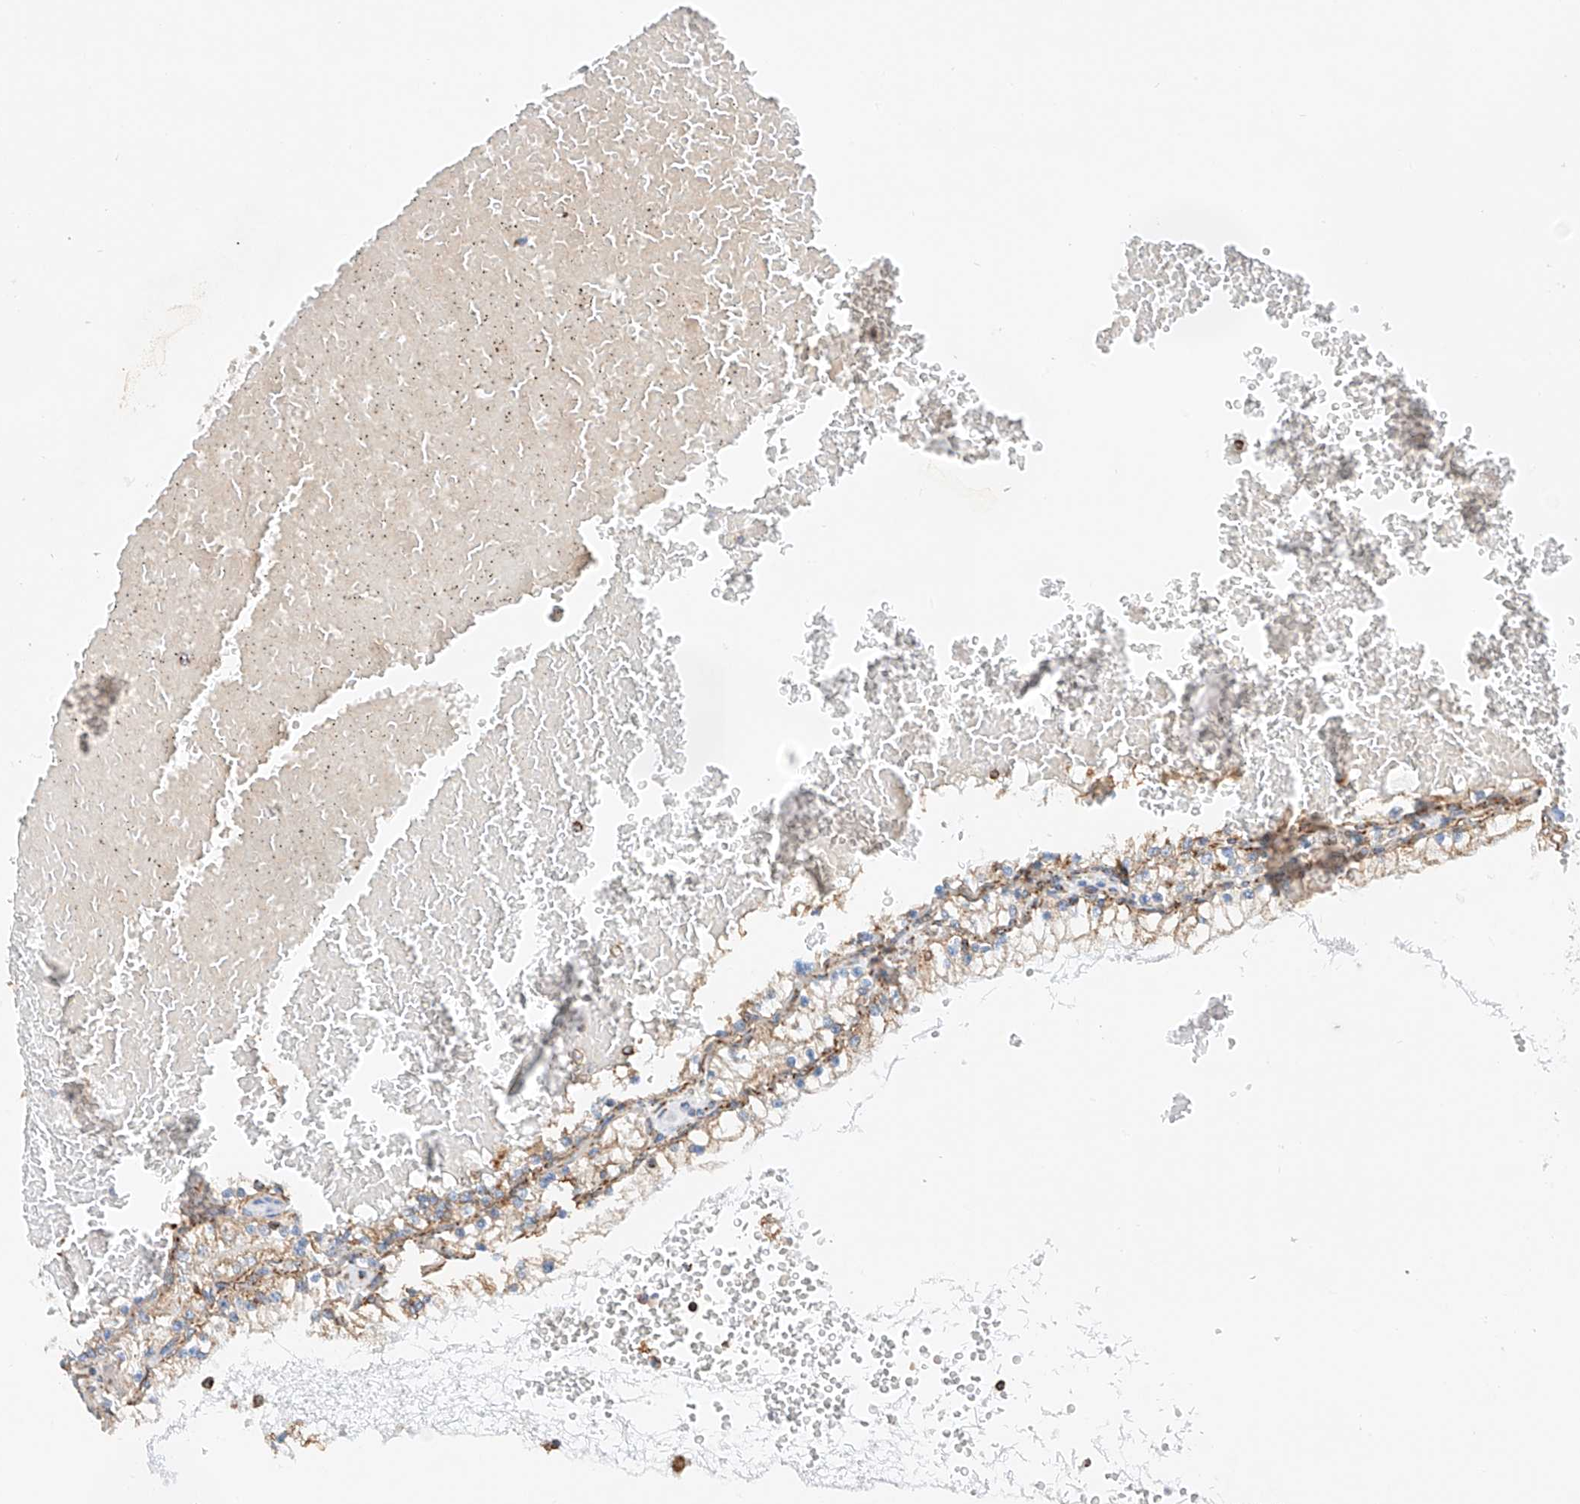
{"staining": {"intensity": "weak", "quantity": "<25%", "location": "cytoplasmic/membranous"}, "tissue": "renal cancer", "cell_type": "Tumor cells", "image_type": "cancer", "snomed": [{"axis": "morphology", "description": "Adenocarcinoma, NOS"}, {"axis": "topography", "description": "Kidney"}], "caption": "Immunohistochemical staining of human renal cancer exhibits no significant positivity in tumor cells.", "gene": "NDUFV3", "patient": {"sex": "male", "age": 68}}